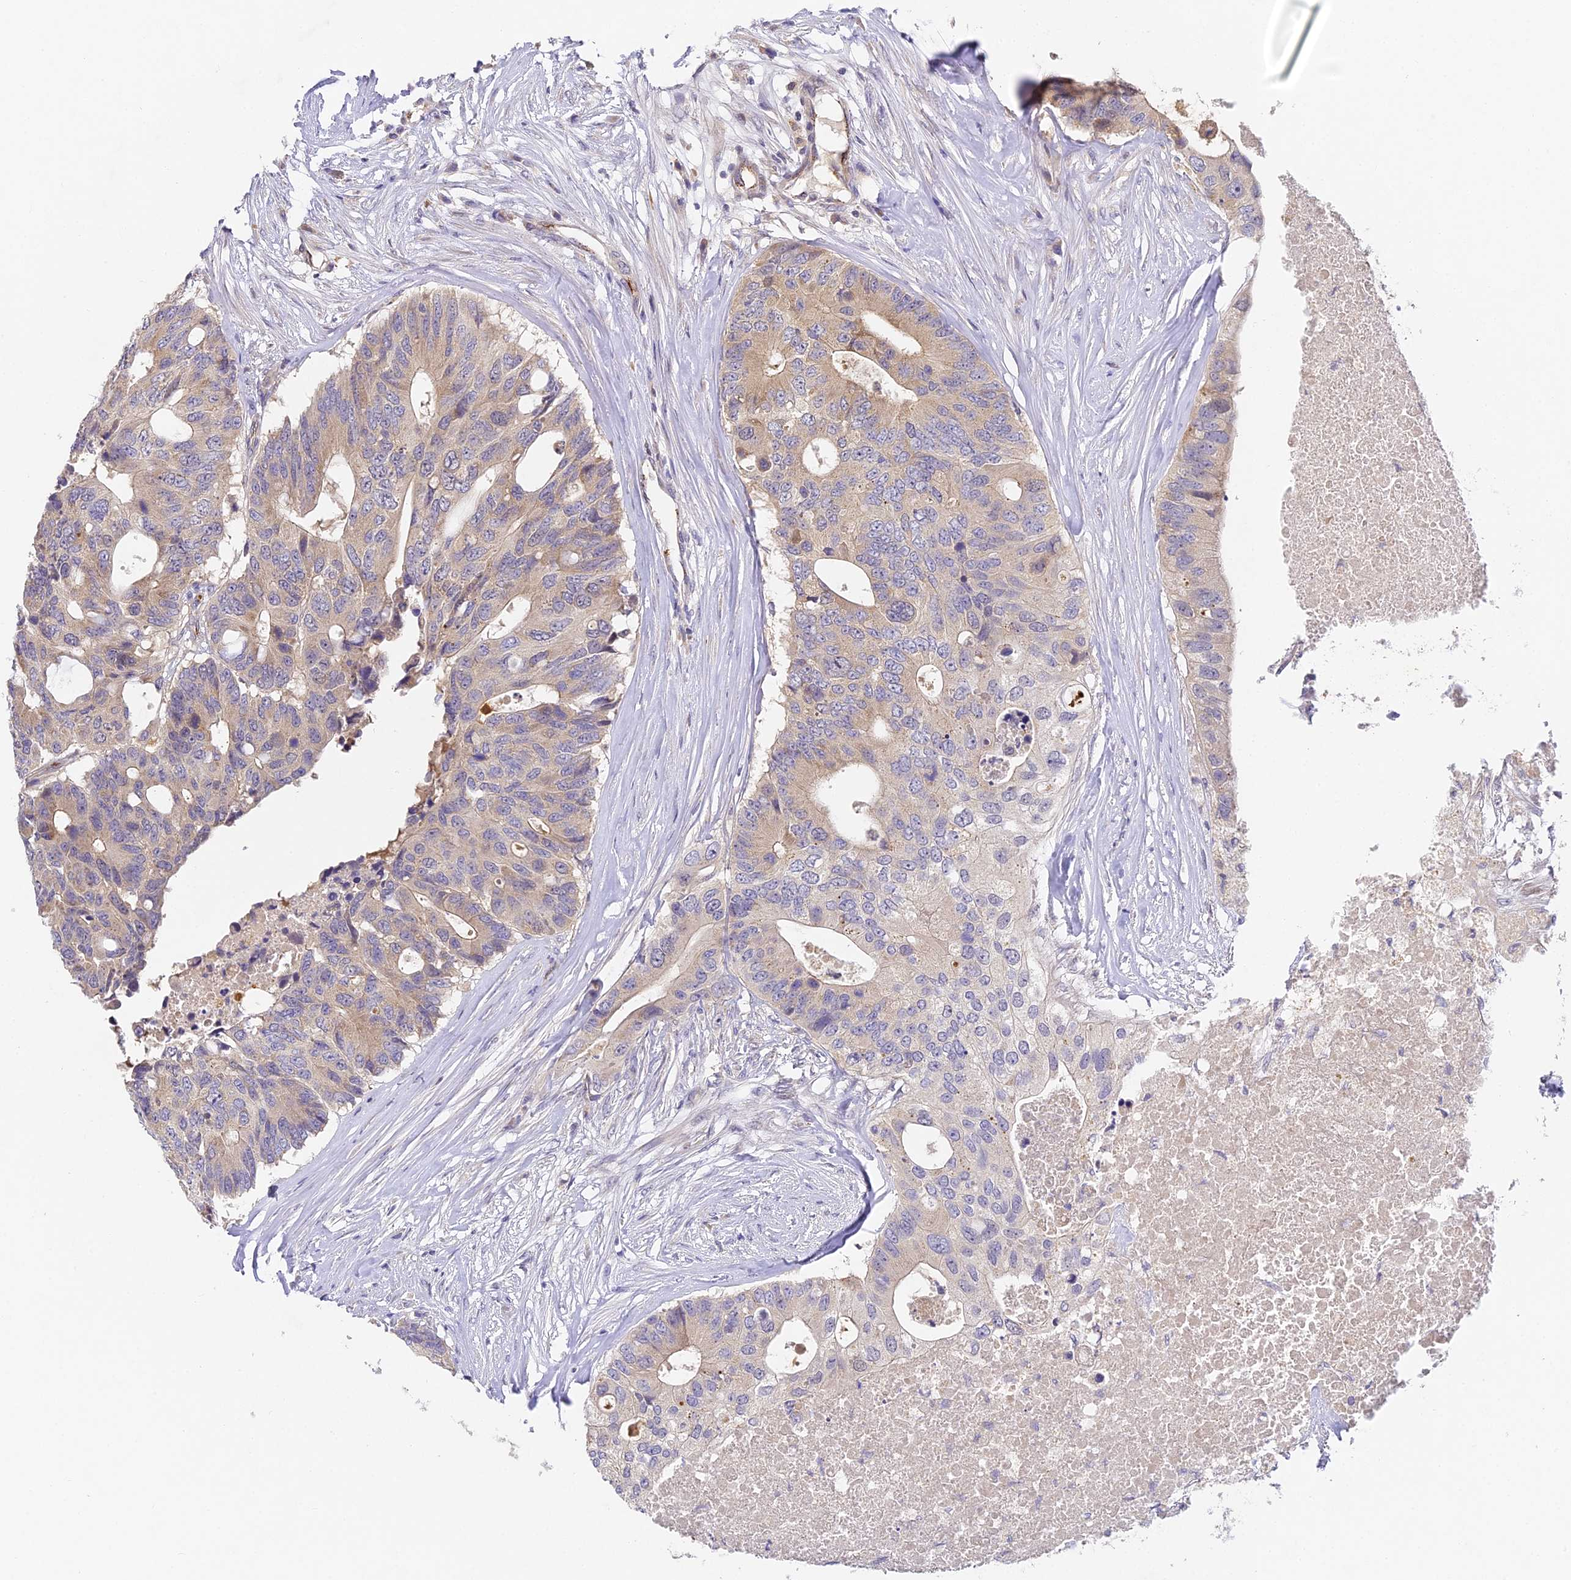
{"staining": {"intensity": "weak", "quantity": "25%-75%", "location": "cytoplasmic/membranous"}, "tissue": "colorectal cancer", "cell_type": "Tumor cells", "image_type": "cancer", "snomed": [{"axis": "morphology", "description": "Adenocarcinoma, NOS"}, {"axis": "topography", "description": "Colon"}], "caption": "About 25%-75% of tumor cells in colorectal adenocarcinoma display weak cytoplasmic/membranous protein staining as visualized by brown immunohistochemical staining.", "gene": "DNAAF10", "patient": {"sex": "male", "age": 71}}